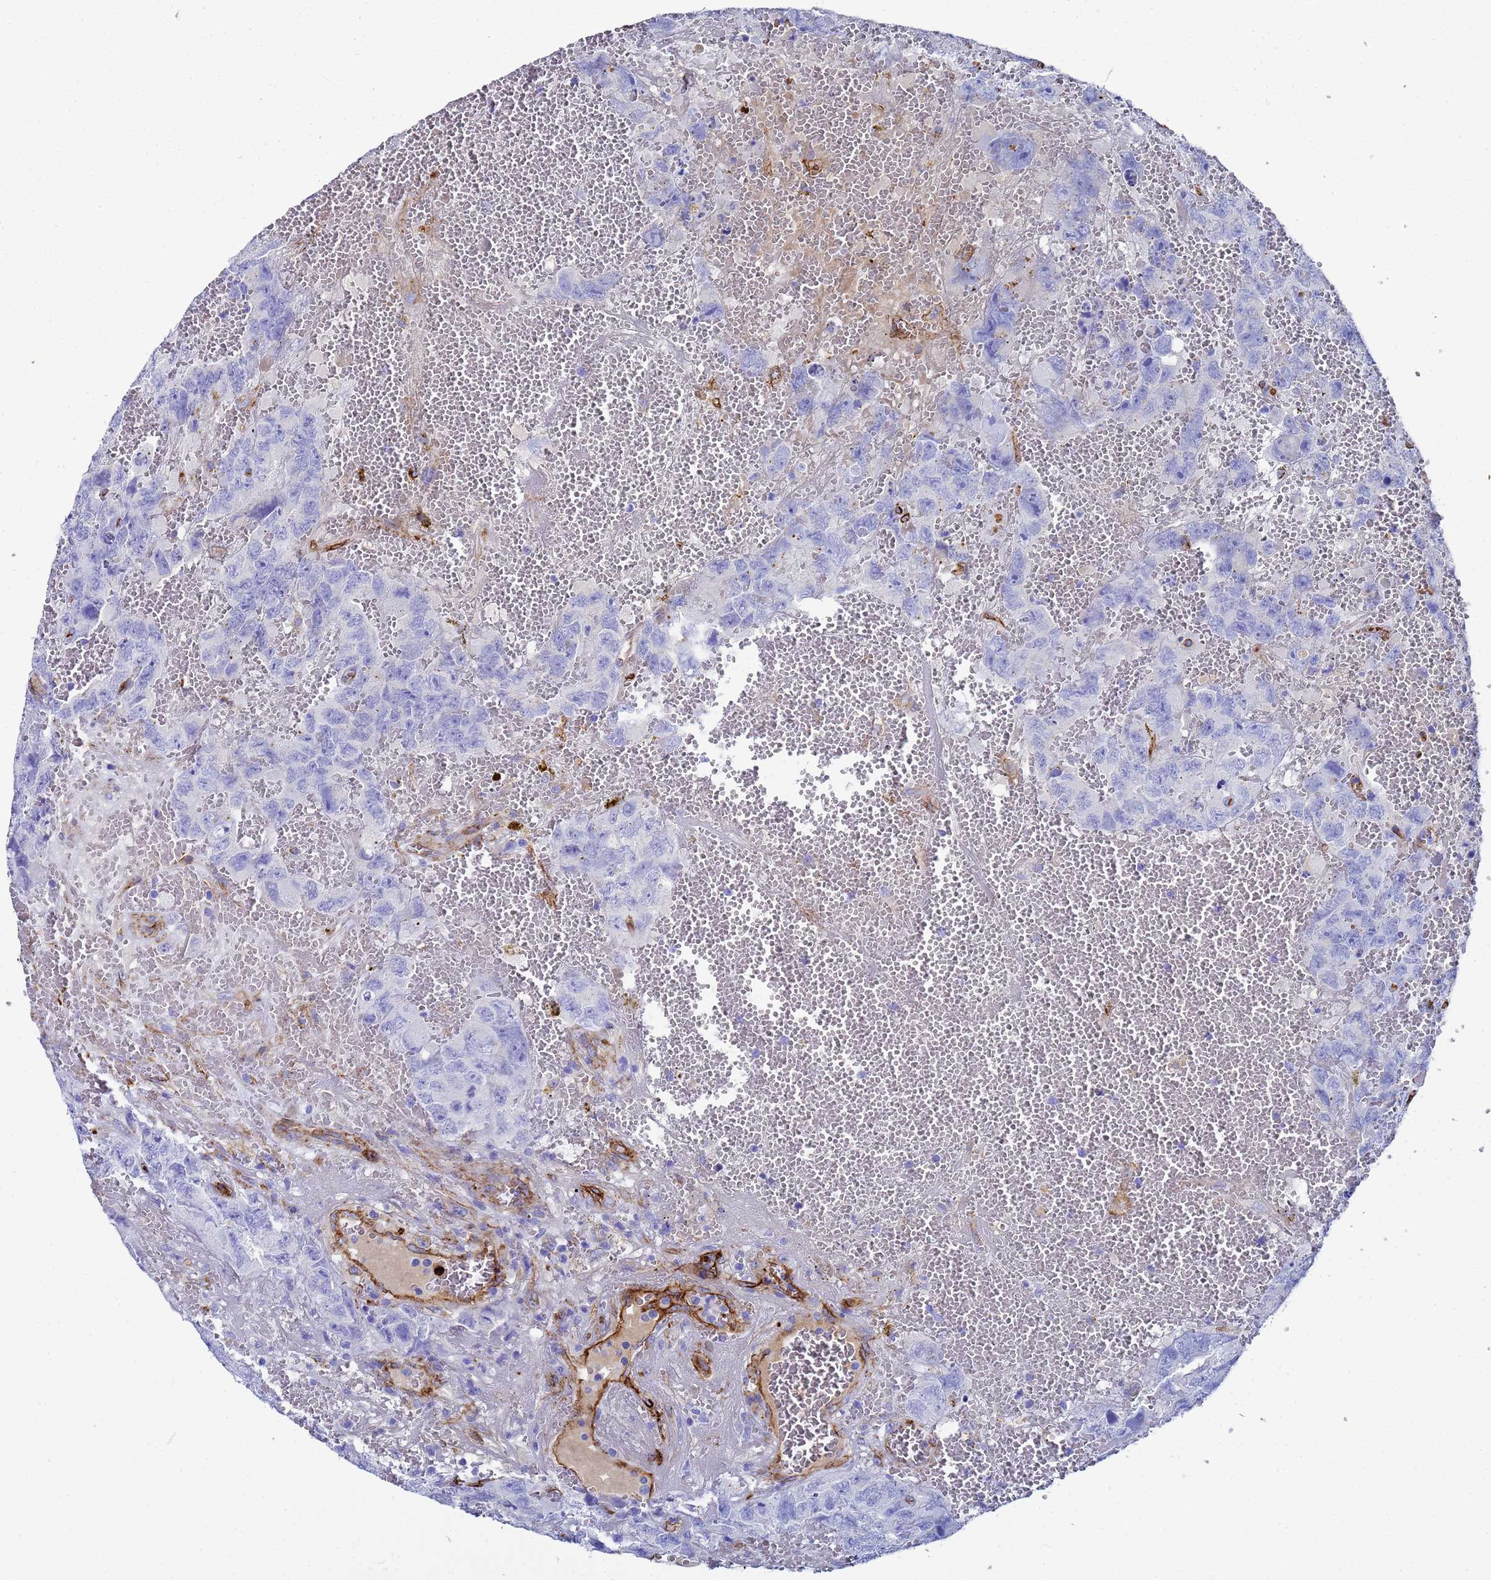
{"staining": {"intensity": "negative", "quantity": "none", "location": "none"}, "tissue": "testis cancer", "cell_type": "Tumor cells", "image_type": "cancer", "snomed": [{"axis": "morphology", "description": "Carcinoma, Embryonal, NOS"}, {"axis": "topography", "description": "Testis"}], "caption": "Immunohistochemistry photomicrograph of testis embryonal carcinoma stained for a protein (brown), which exhibits no staining in tumor cells.", "gene": "ADIPOQ", "patient": {"sex": "male", "age": 45}}